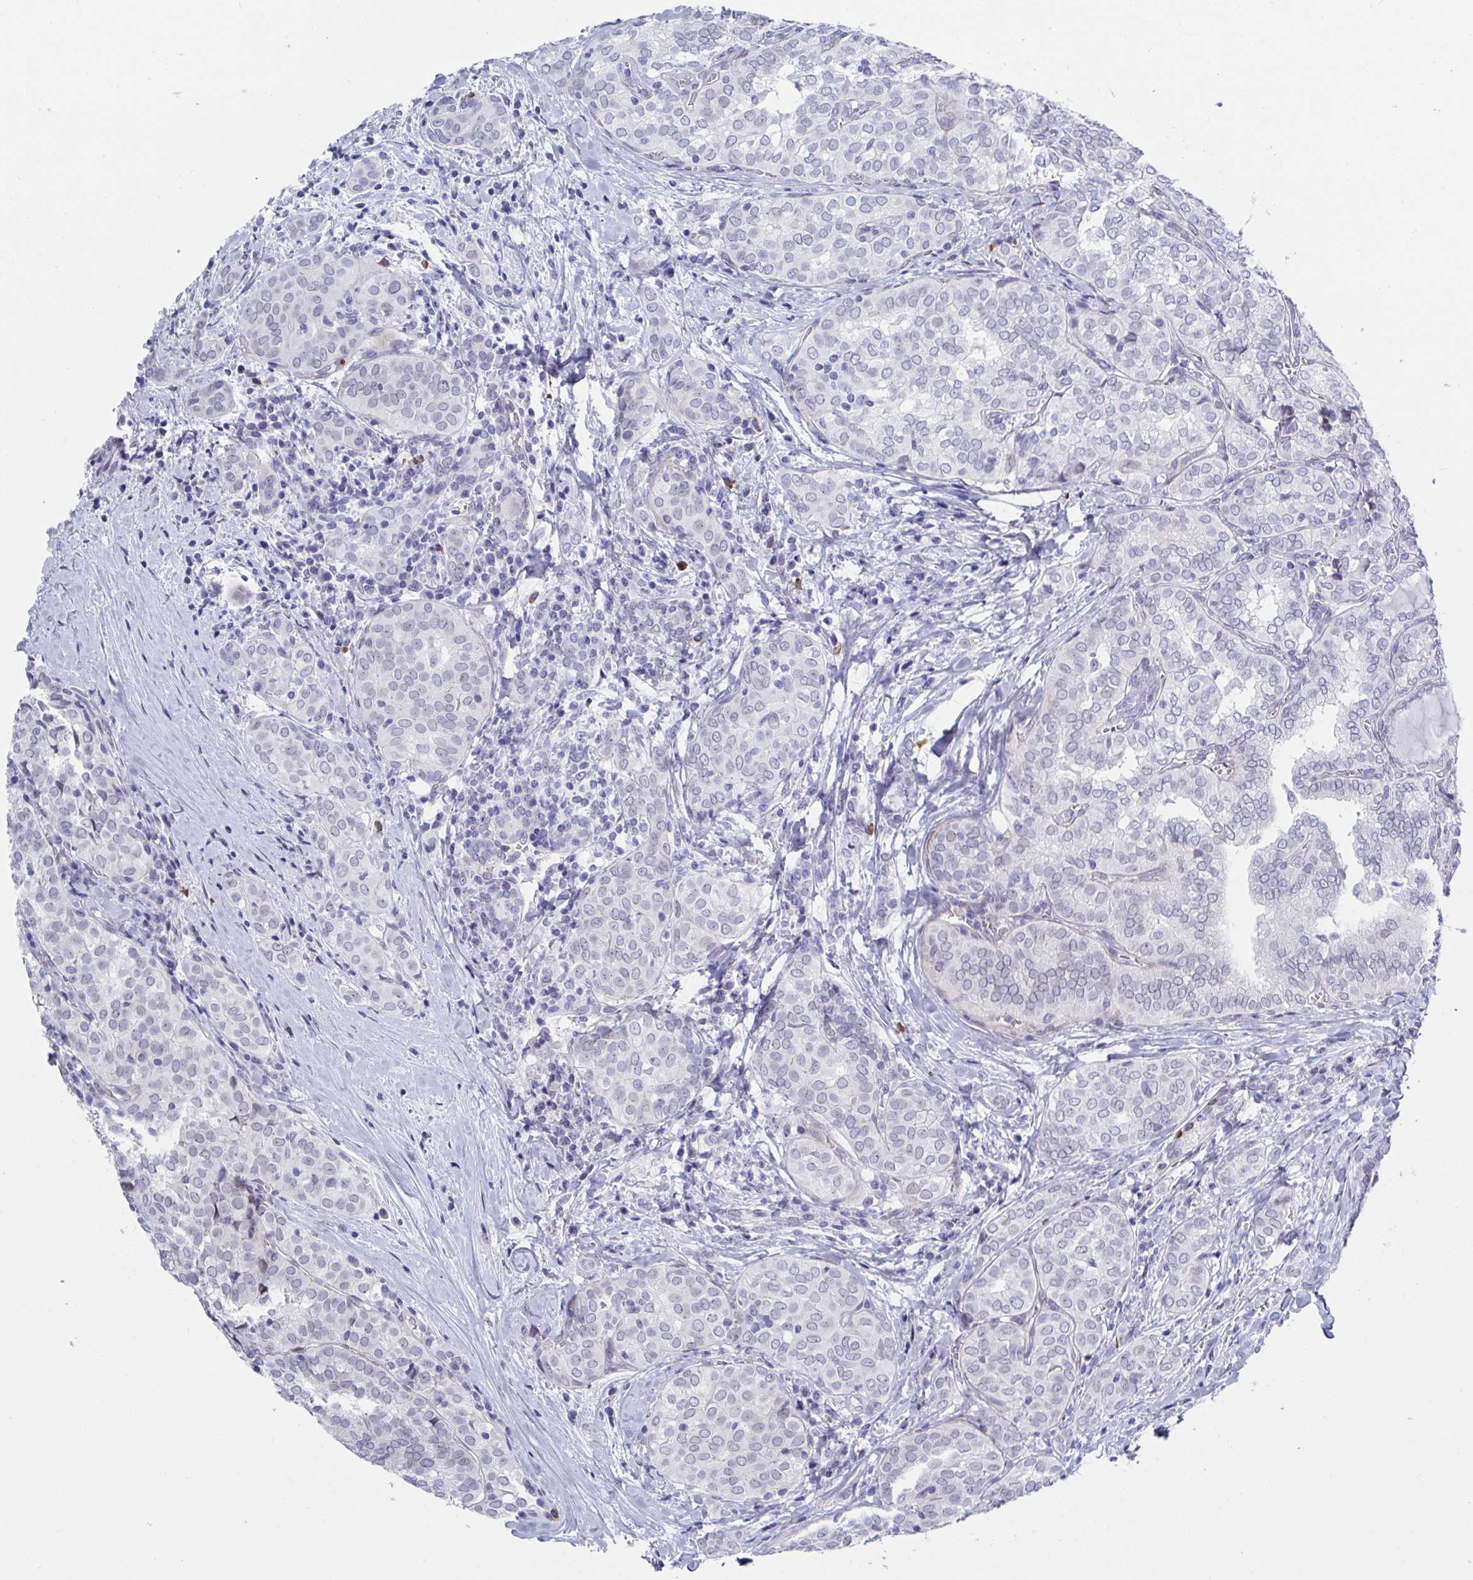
{"staining": {"intensity": "negative", "quantity": "none", "location": "none"}, "tissue": "thyroid cancer", "cell_type": "Tumor cells", "image_type": "cancer", "snomed": [{"axis": "morphology", "description": "Papillary adenocarcinoma, NOS"}, {"axis": "topography", "description": "Thyroid gland"}], "caption": "Immunohistochemistry of papillary adenocarcinoma (thyroid) demonstrates no staining in tumor cells.", "gene": "MFSD4A", "patient": {"sex": "female", "age": 30}}